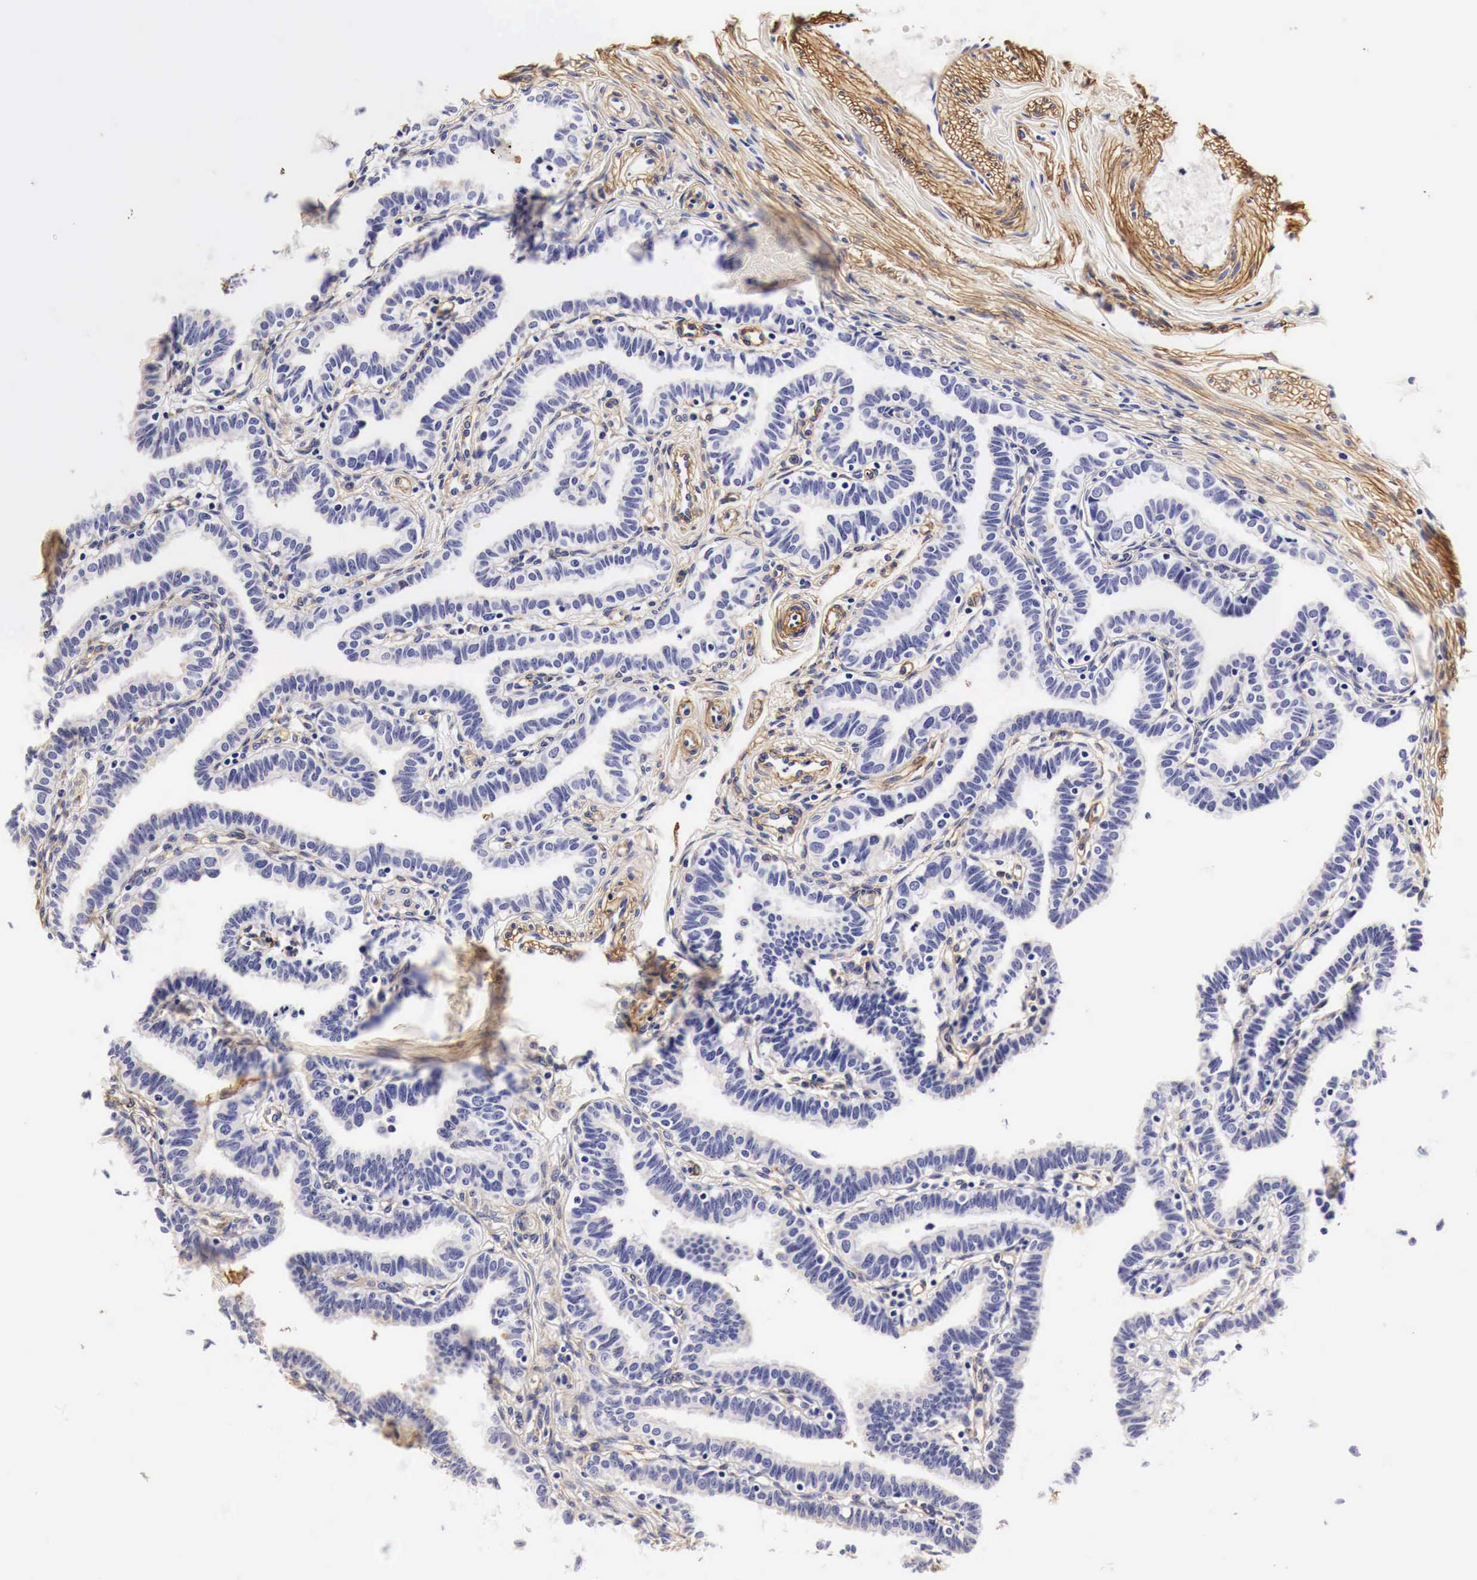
{"staining": {"intensity": "negative", "quantity": "none", "location": "none"}, "tissue": "fallopian tube", "cell_type": "Glandular cells", "image_type": "normal", "snomed": [{"axis": "morphology", "description": "Normal tissue, NOS"}, {"axis": "topography", "description": "Fallopian tube"}], "caption": "Immunohistochemical staining of normal human fallopian tube exhibits no significant positivity in glandular cells. (Stains: DAB IHC with hematoxylin counter stain, Microscopy: brightfield microscopy at high magnification).", "gene": "LAMB2", "patient": {"sex": "female", "age": 41}}